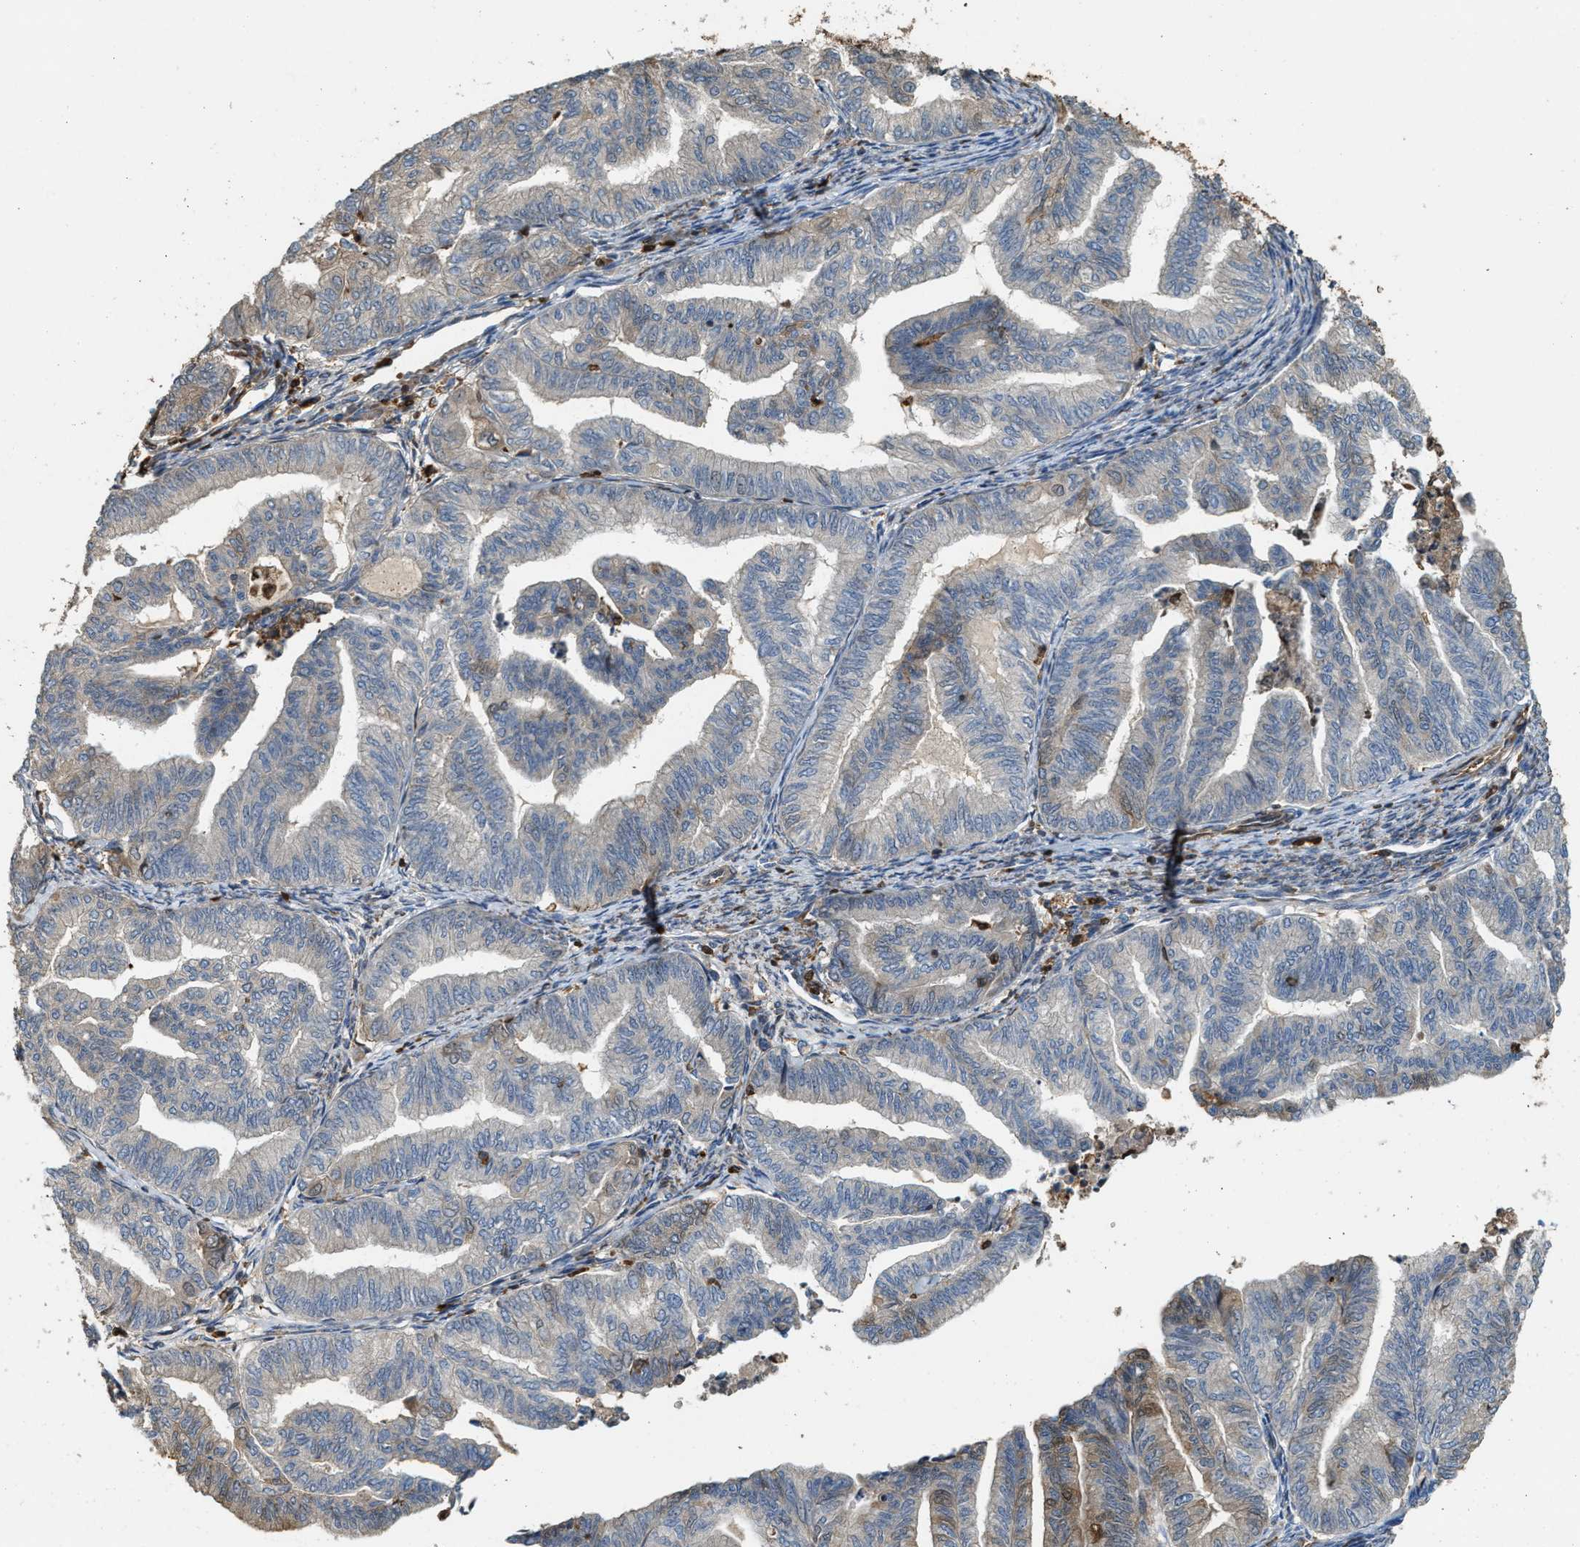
{"staining": {"intensity": "moderate", "quantity": "<25%", "location": "cytoplasmic/membranous"}, "tissue": "endometrial cancer", "cell_type": "Tumor cells", "image_type": "cancer", "snomed": [{"axis": "morphology", "description": "Adenocarcinoma, NOS"}, {"axis": "topography", "description": "Endometrium"}], "caption": "Immunohistochemistry histopathology image of neoplastic tissue: endometrial adenocarcinoma stained using immunohistochemistry shows low levels of moderate protein expression localized specifically in the cytoplasmic/membranous of tumor cells, appearing as a cytoplasmic/membranous brown color.", "gene": "SERPINB5", "patient": {"sex": "female", "age": 79}}